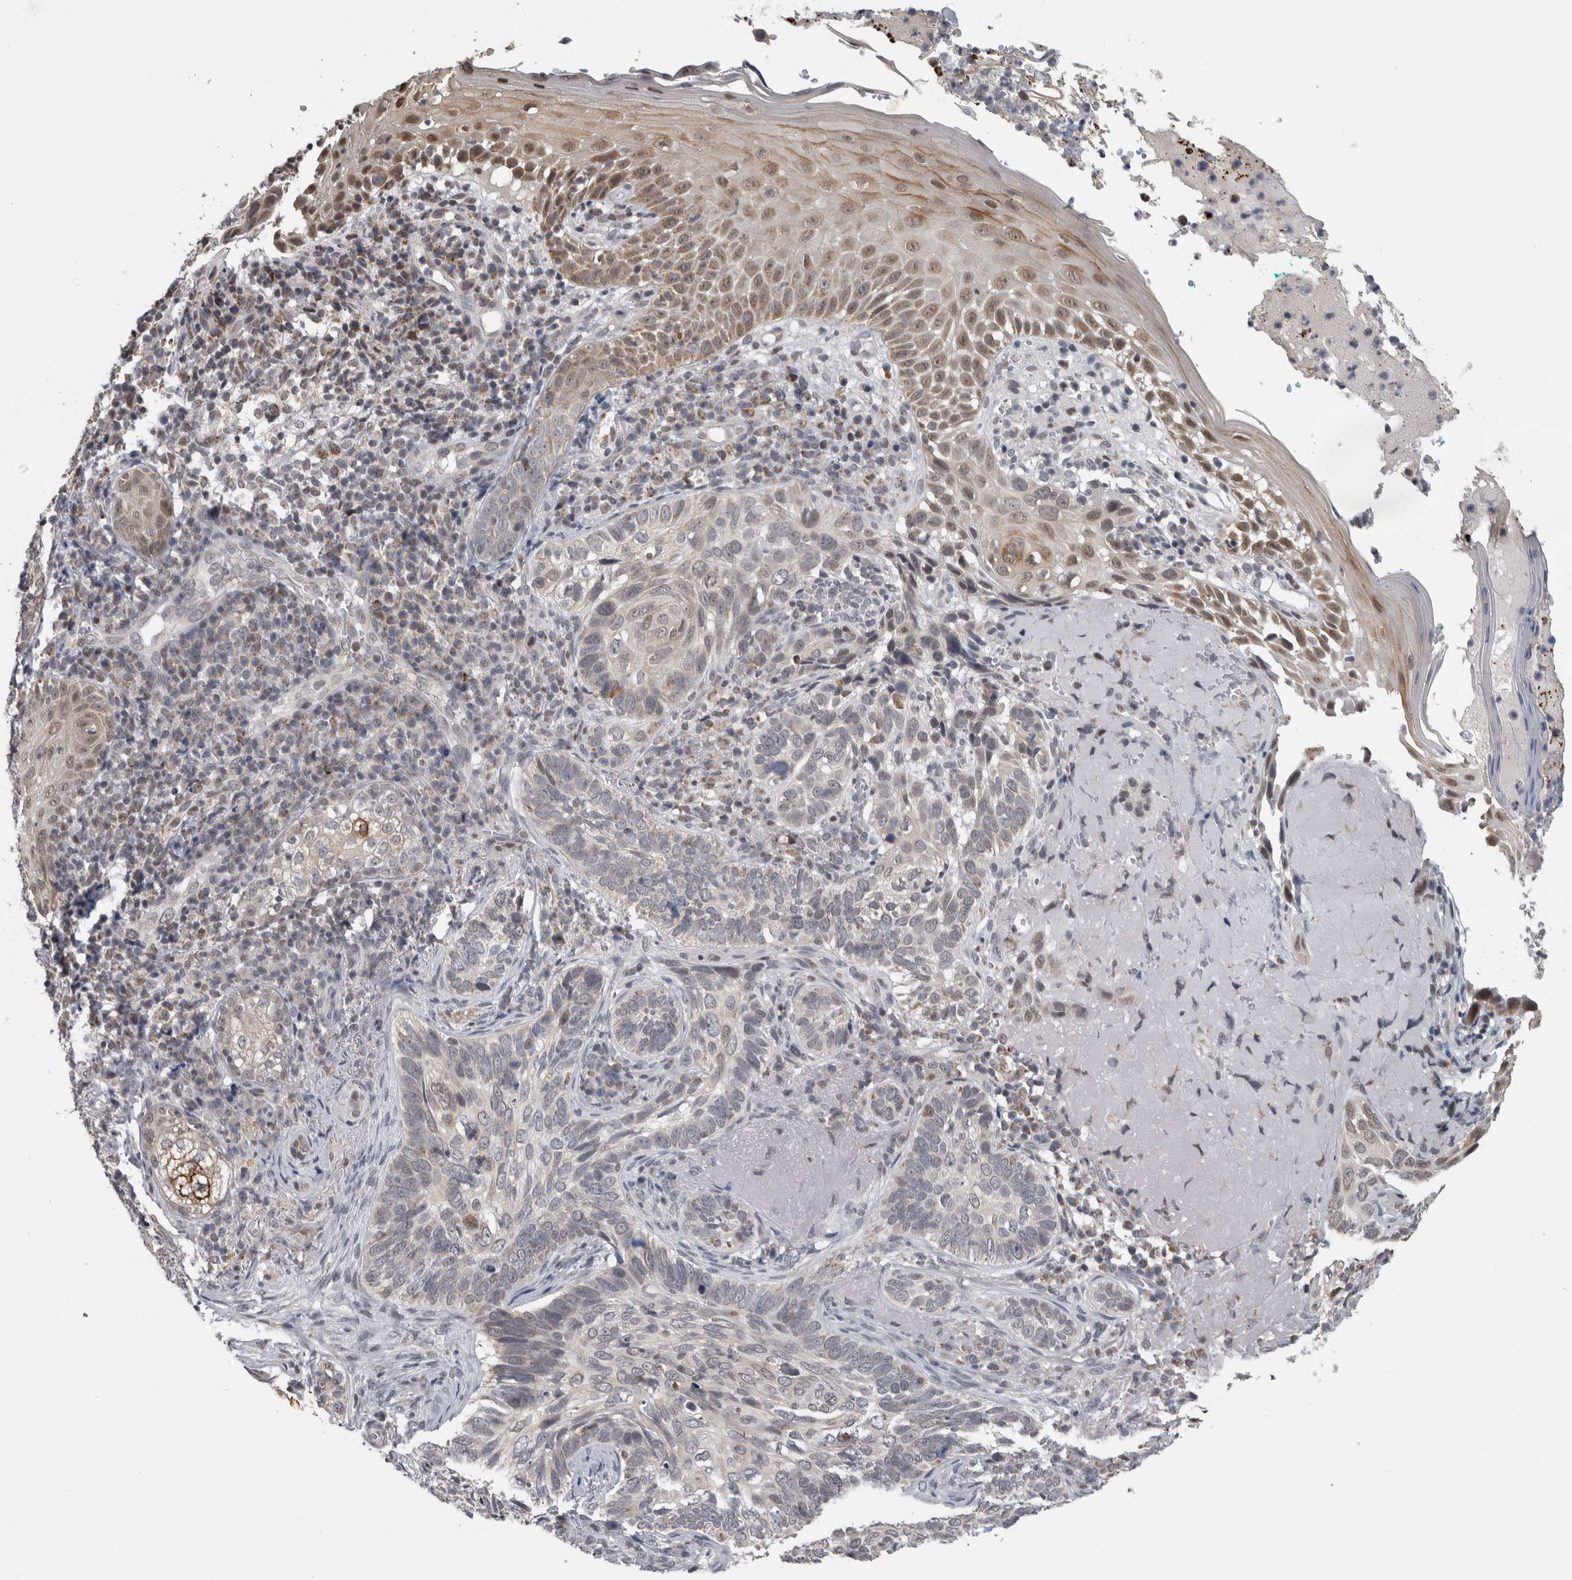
{"staining": {"intensity": "weak", "quantity": "<25%", "location": "cytoplasmic/membranous"}, "tissue": "skin cancer", "cell_type": "Tumor cells", "image_type": "cancer", "snomed": [{"axis": "morphology", "description": "Basal cell carcinoma"}, {"axis": "topography", "description": "Skin"}], "caption": "Skin cancer (basal cell carcinoma) was stained to show a protein in brown. There is no significant staining in tumor cells.", "gene": "OR2K2", "patient": {"sex": "female", "age": 89}}